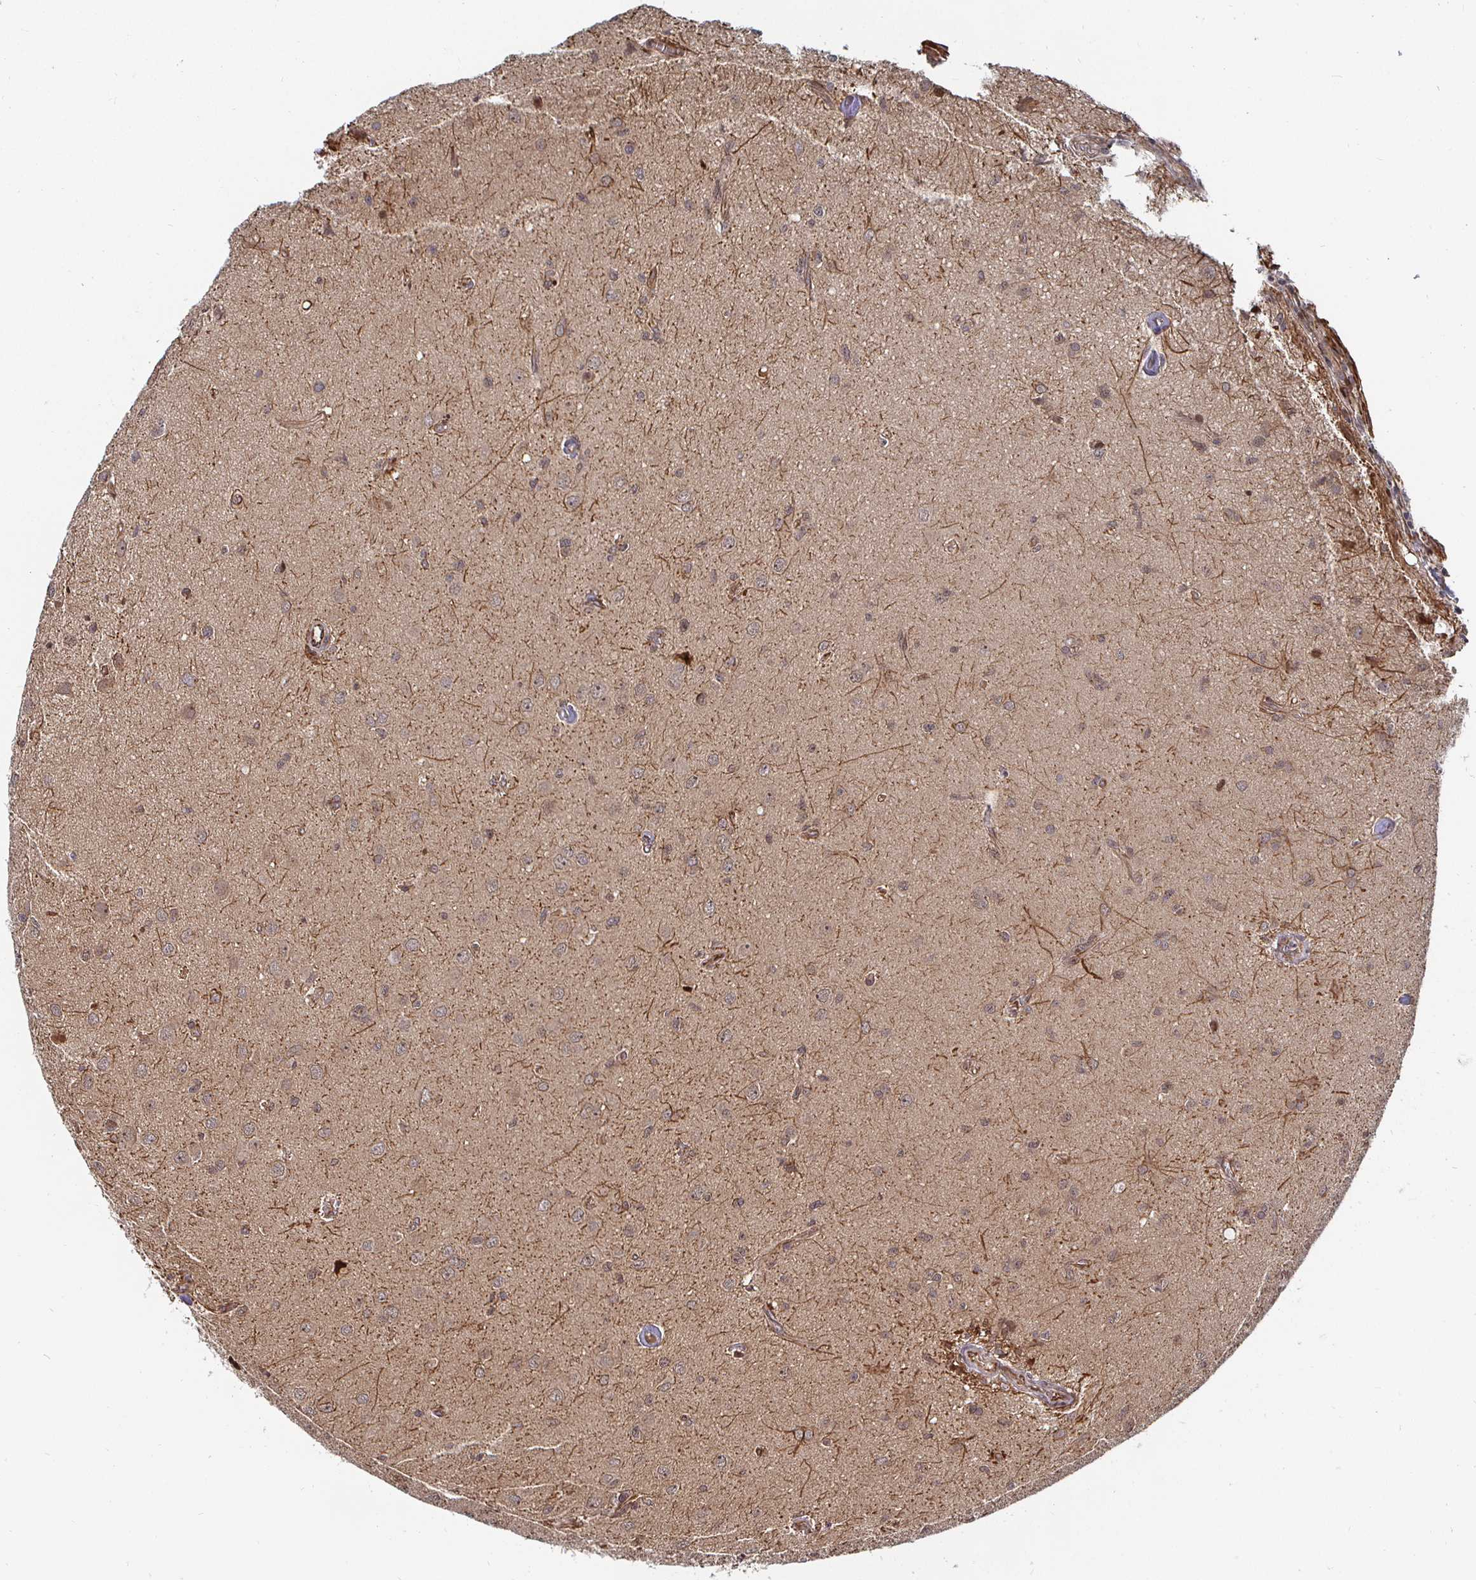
{"staining": {"intensity": "weak", "quantity": "25%-75%", "location": "cytoplasmic/membranous"}, "tissue": "glioma", "cell_type": "Tumor cells", "image_type": "cancer", "snomed": [{"axis": "morphology", "description": "Glioma, malignant, High grade"}, {"axis": "topography", "description": "Brain"}], "caption": "Immunohistochemical staining of glioma reveals low levels of weak cytoplasmic/membranous protein expression in approximately 25%-75% of tumor cells.", "gene": "TBKBP1", "patient": {"sex": "male", "age": 67}}